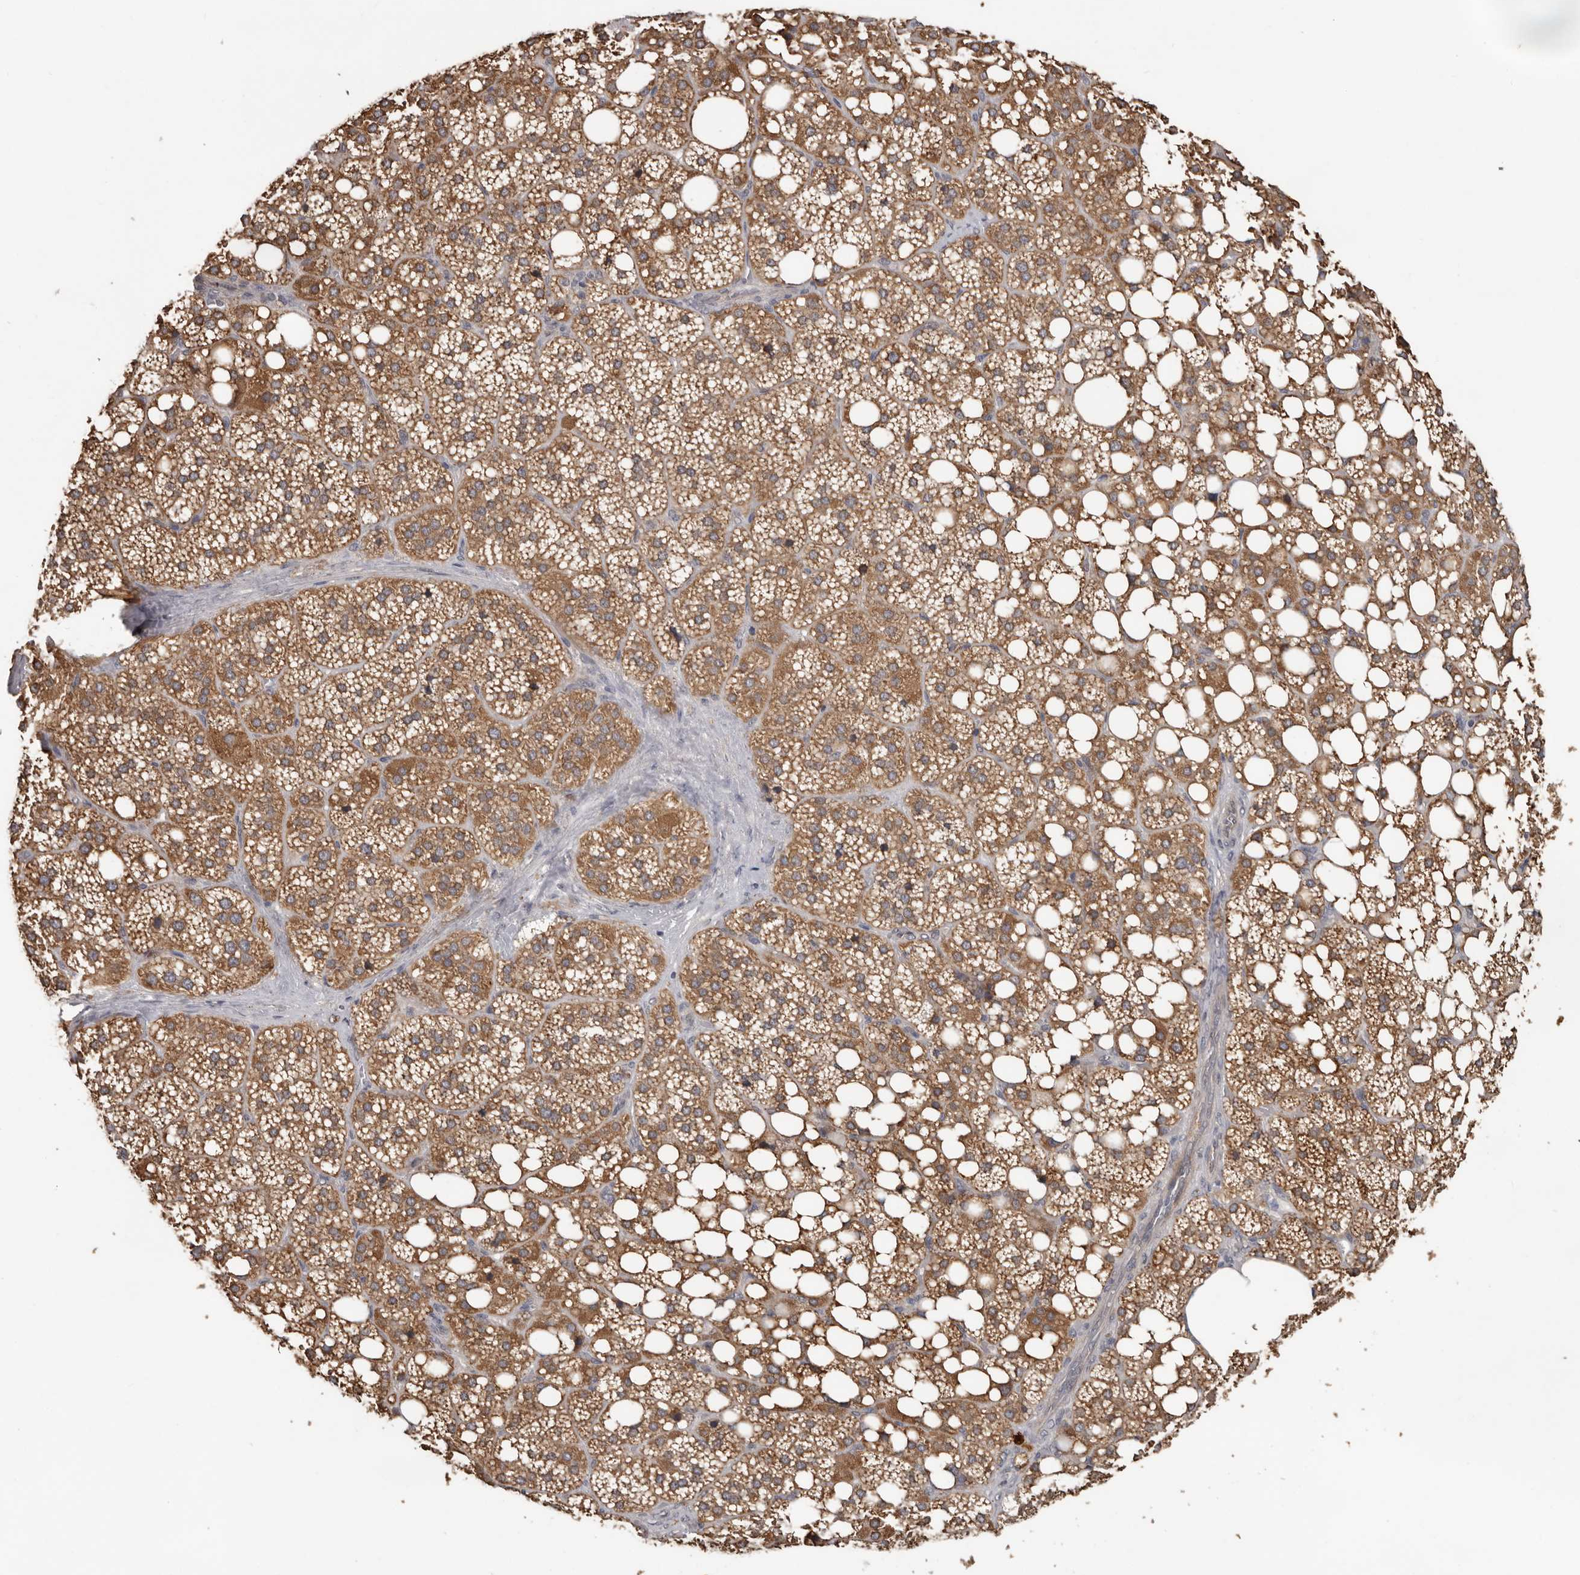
{"staining": {"intensity": "strong", "quantity": "25%-75%", "location": "cytoplasmic/membranous"}, "tissue": "adrenal gland", "cell_type": "Glandular cells", "image_type": "normal", "snomed": [{"axis": "morphology", "description": "Normal tissue, NOS"}, {"axis": "topography", "description": "Adrenal gland"}], "caption": "Immunohistochemical staining of benign adrenal gland reveals high levels of strong cytoplasmic/membranous staining in about 25%-75% of glandular cells.", "gene": "MTF1", "patient": {"sex": "female", "age": 59}}